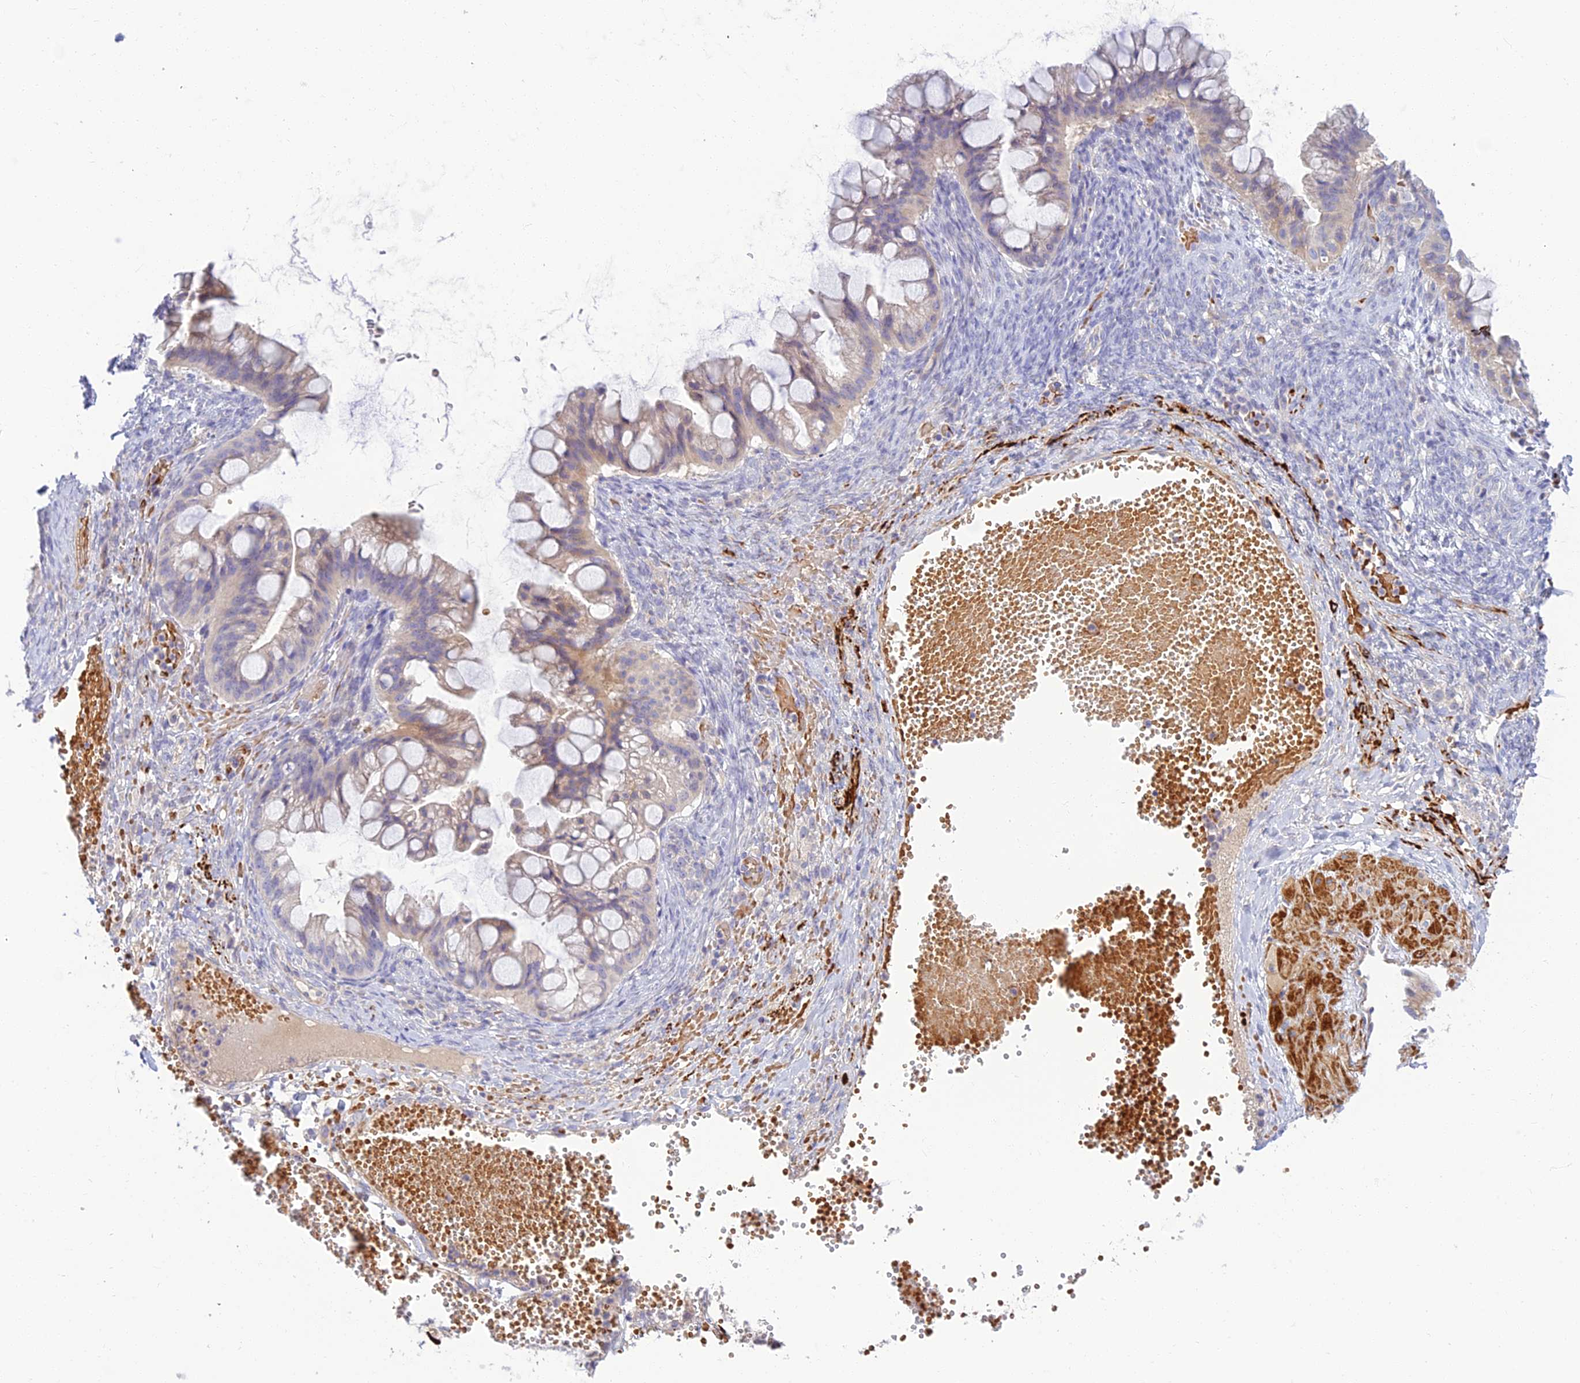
{"staining": {"intensity": "negative", "quantity": "none", "location": "none"}, "tissue": "ovarian cancer", "cell_type": "Tumor cells", "image_type": "cancer", "snomed": [{"axis": "morphology", "description": "Cystadenocarcinoma, mucinous, NOS"}, {"axis": "topography", "description": "Ovary"}], "caption": "Ovarian cancer was stained to show a protein in brown. There is no significant positivity in tumor cells. (Brightfield microscopy of DAB immunohistochemistry at high magnification).", "gene": "CLIP4", "patient": {"sex": "female", "age": 73}}